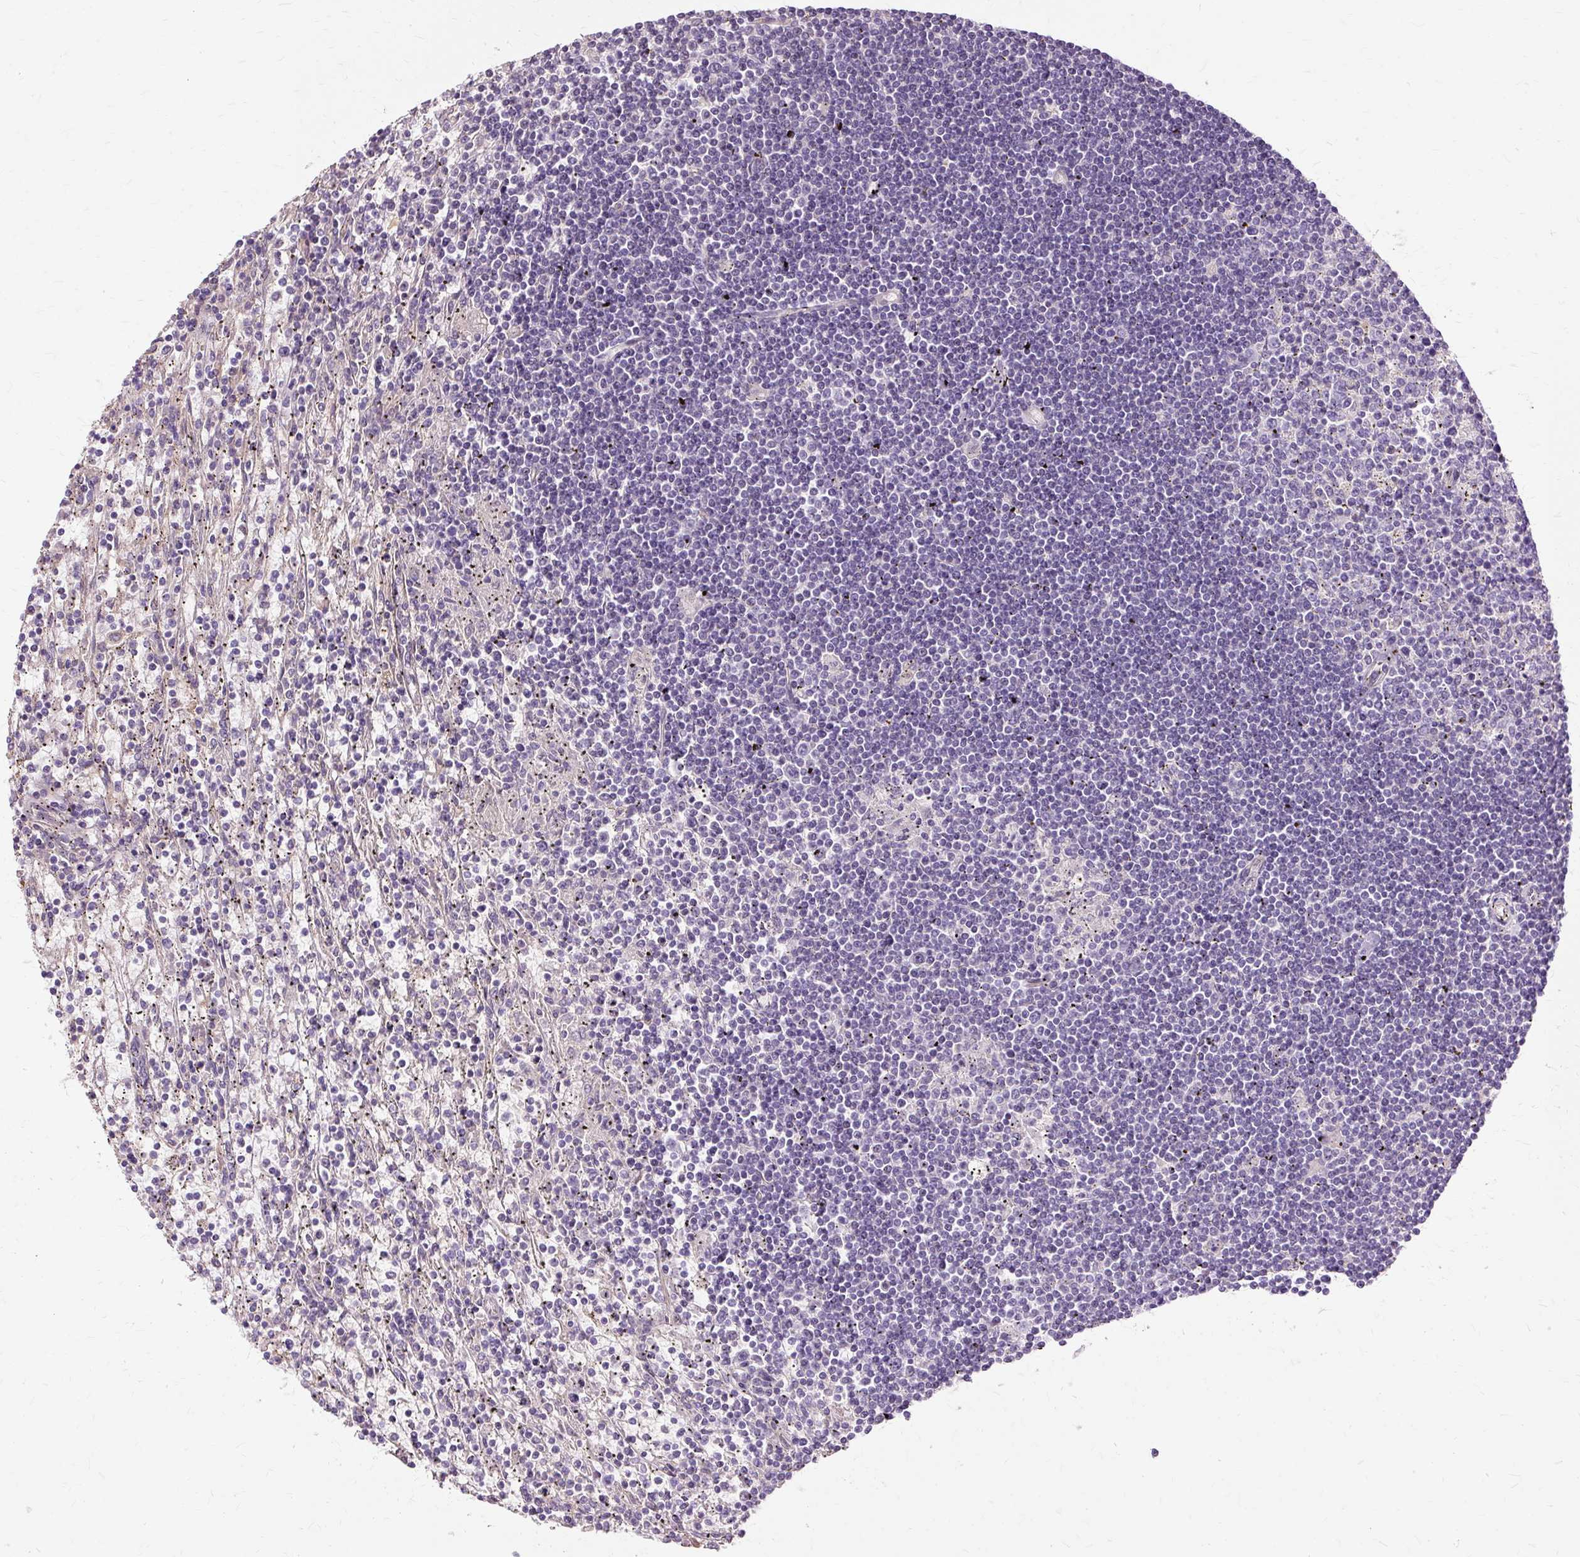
{"staining": {"intensity": "negative", "quantity": "none", "location": "none"}, "tissue": "lymphoma", "cell_type": "Tumor cells", "image_type": "cancer", "snomed": [{"axis": "morphology", "description": "Malignant lymphoma, non-Hodgkin's type, Low grade"}, {"axis": "topography", "description": "Spleen"}], "caption": "Photomicrograph shows no significant protein positivity in tumor cells of lymphoma.", "gene": "TSPAN8", "patient": {"sex": "male", "age": 76}}